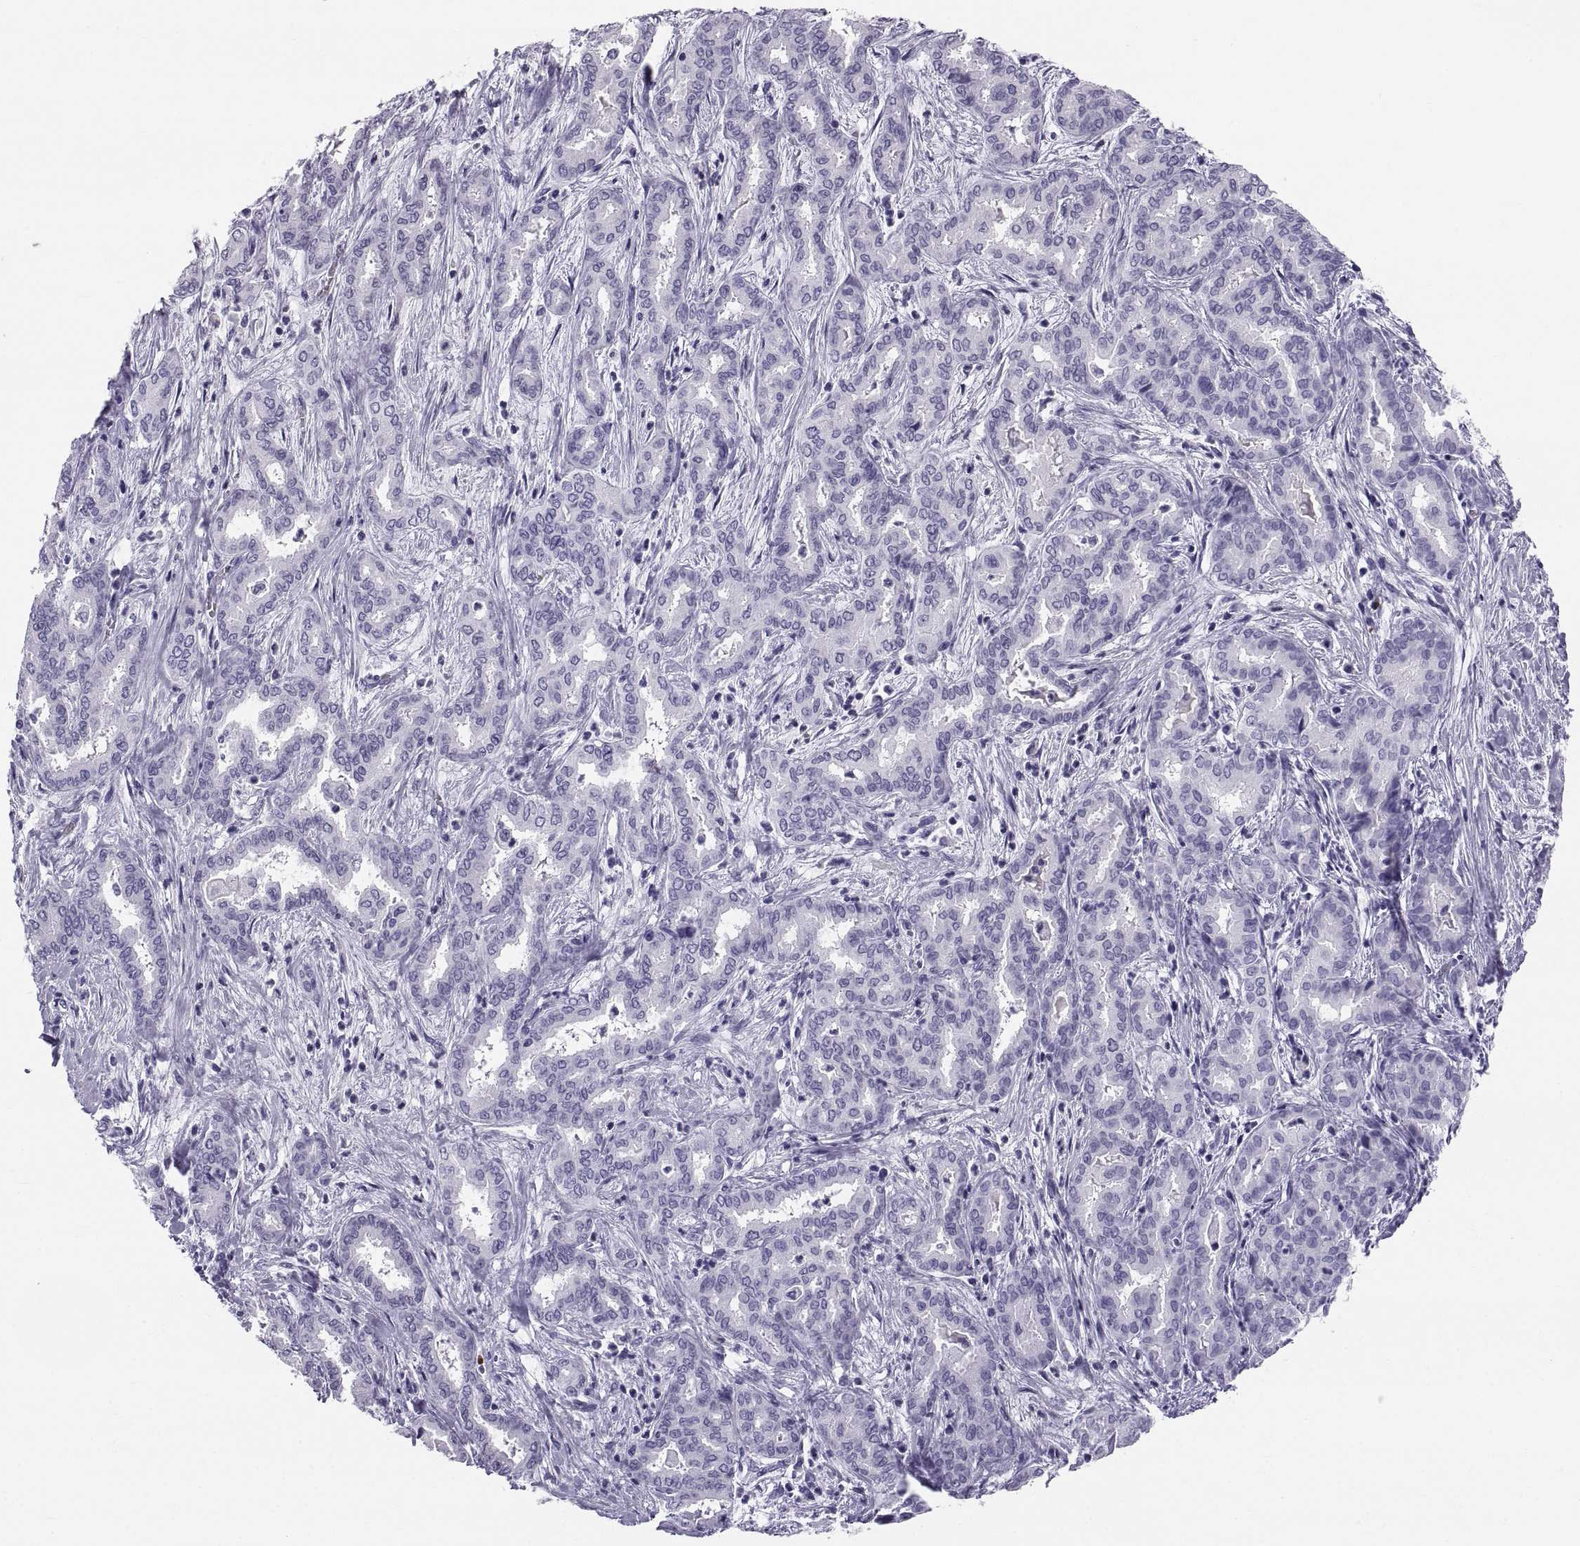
{"staining": {"intensity": "negative", "quantity": "none", "location": "none"}, "tissue": "liver cancer", "cell_type": "Tumor cells", "image_type": "cancer", "snomed": [{"axis": "morphology", "description": "Cholangiocarcinoma"}, {"axis": "topography", "description": "Liver"}], "caption": "Tumor cells are negative for brown protein staining in liver cholangiocarcinoma. (Stains: DAB (3,3'-diaminobenzidine) immunohistochemistry with hematoxylin counter stain, Microscopy: brightfield microscopy at high magnification).", "gene": "CT47A10", "patient": {"sex": "female", "age": 64}}